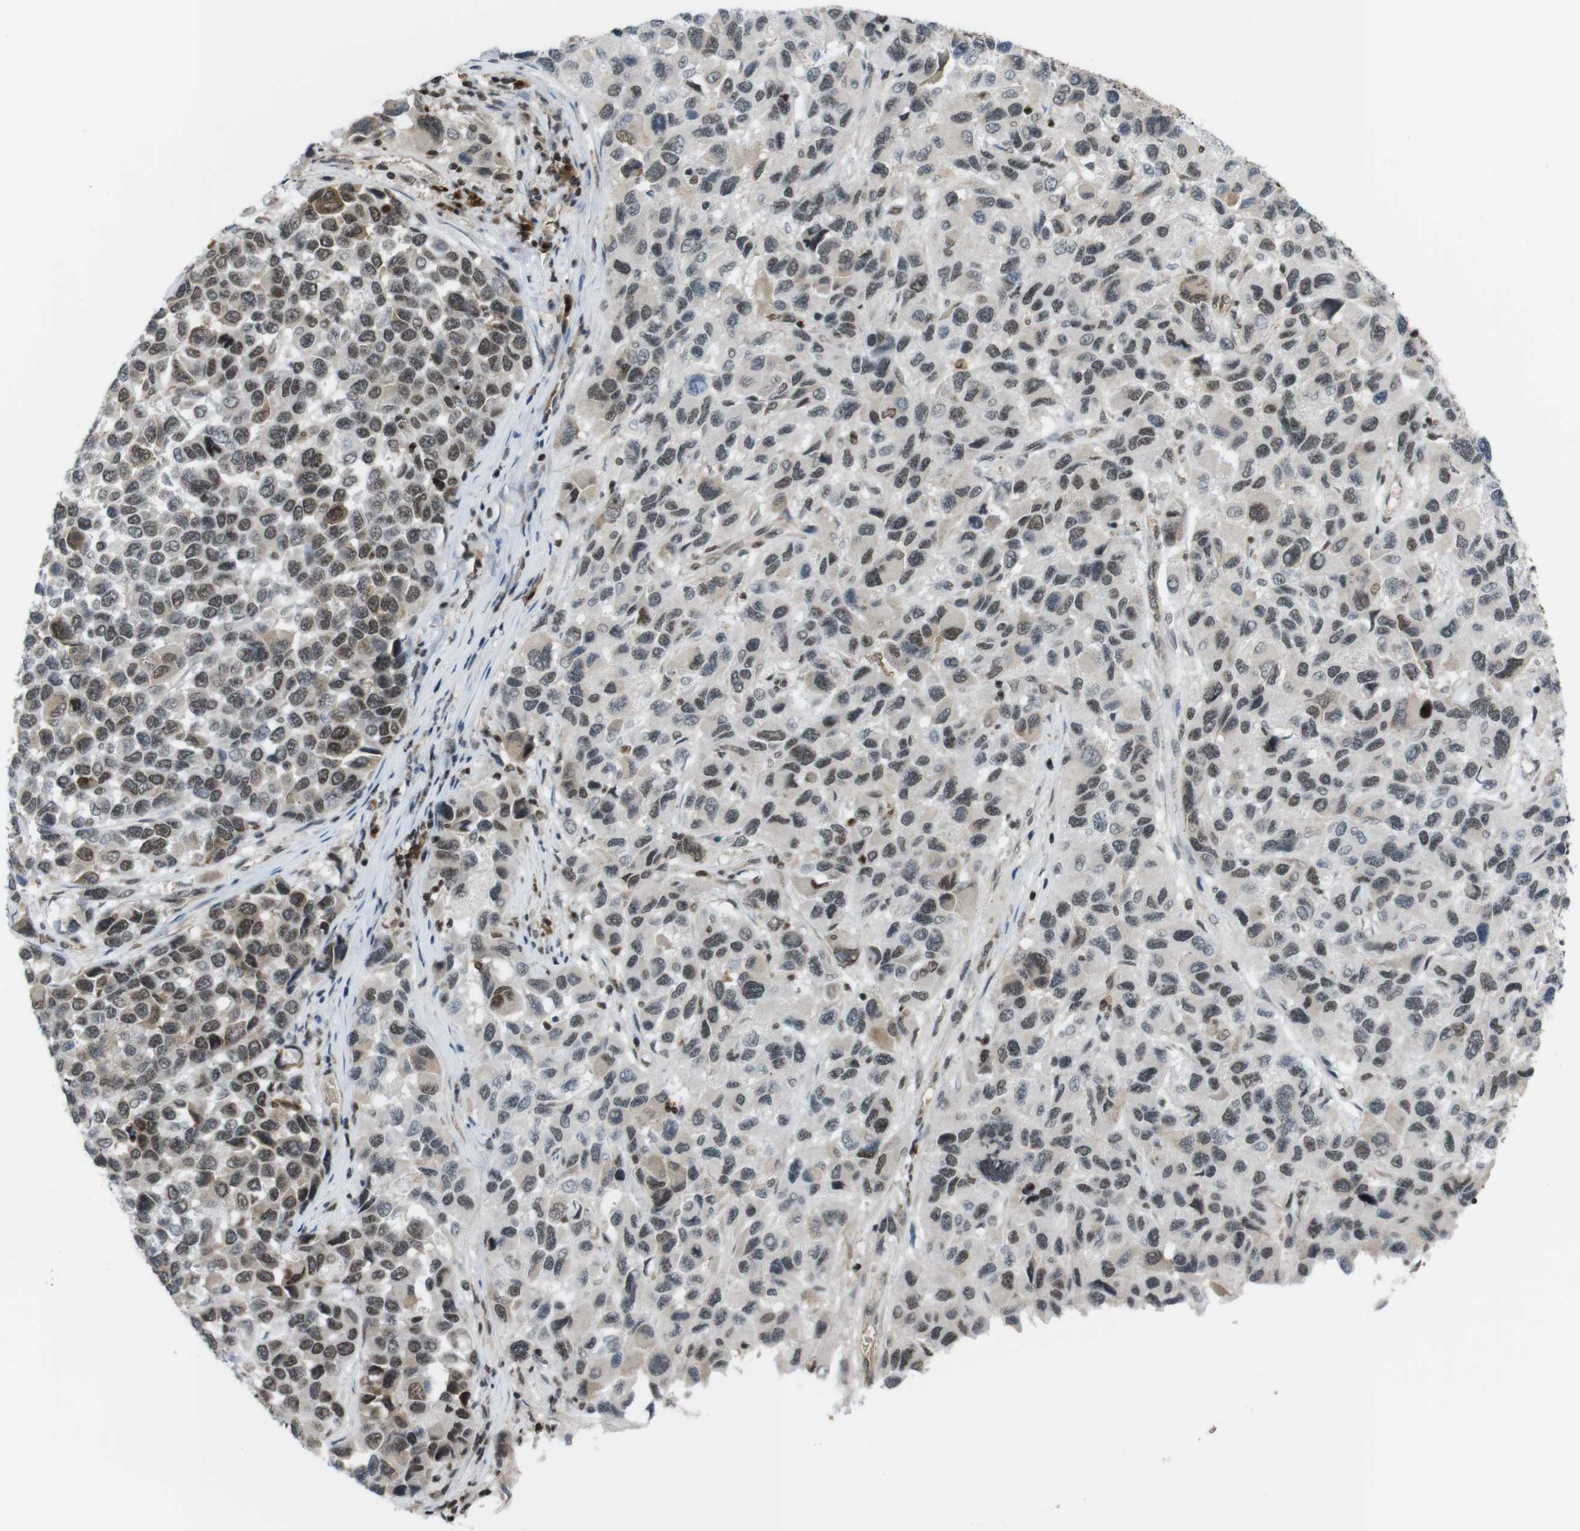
{"staining": {"intensity": "weak", "quantity": "25%-75%", "location": "nuclear"}, "tissue": "melanoma", "cell_type": "Tumor cells", "image_type": "cancer", "snomed": [{"axis": "morphology", "description": "Malignant melanoma, NOS"}, {"axis": "topography", "description": "Skin"}], "caption": "Weak nuclear positivity for a protein is identified in approximately 25%-75% of tumor cells of melanoma using IHC.", "gene": "SUB1", "patient": {"sex": "male", "age": 53}}